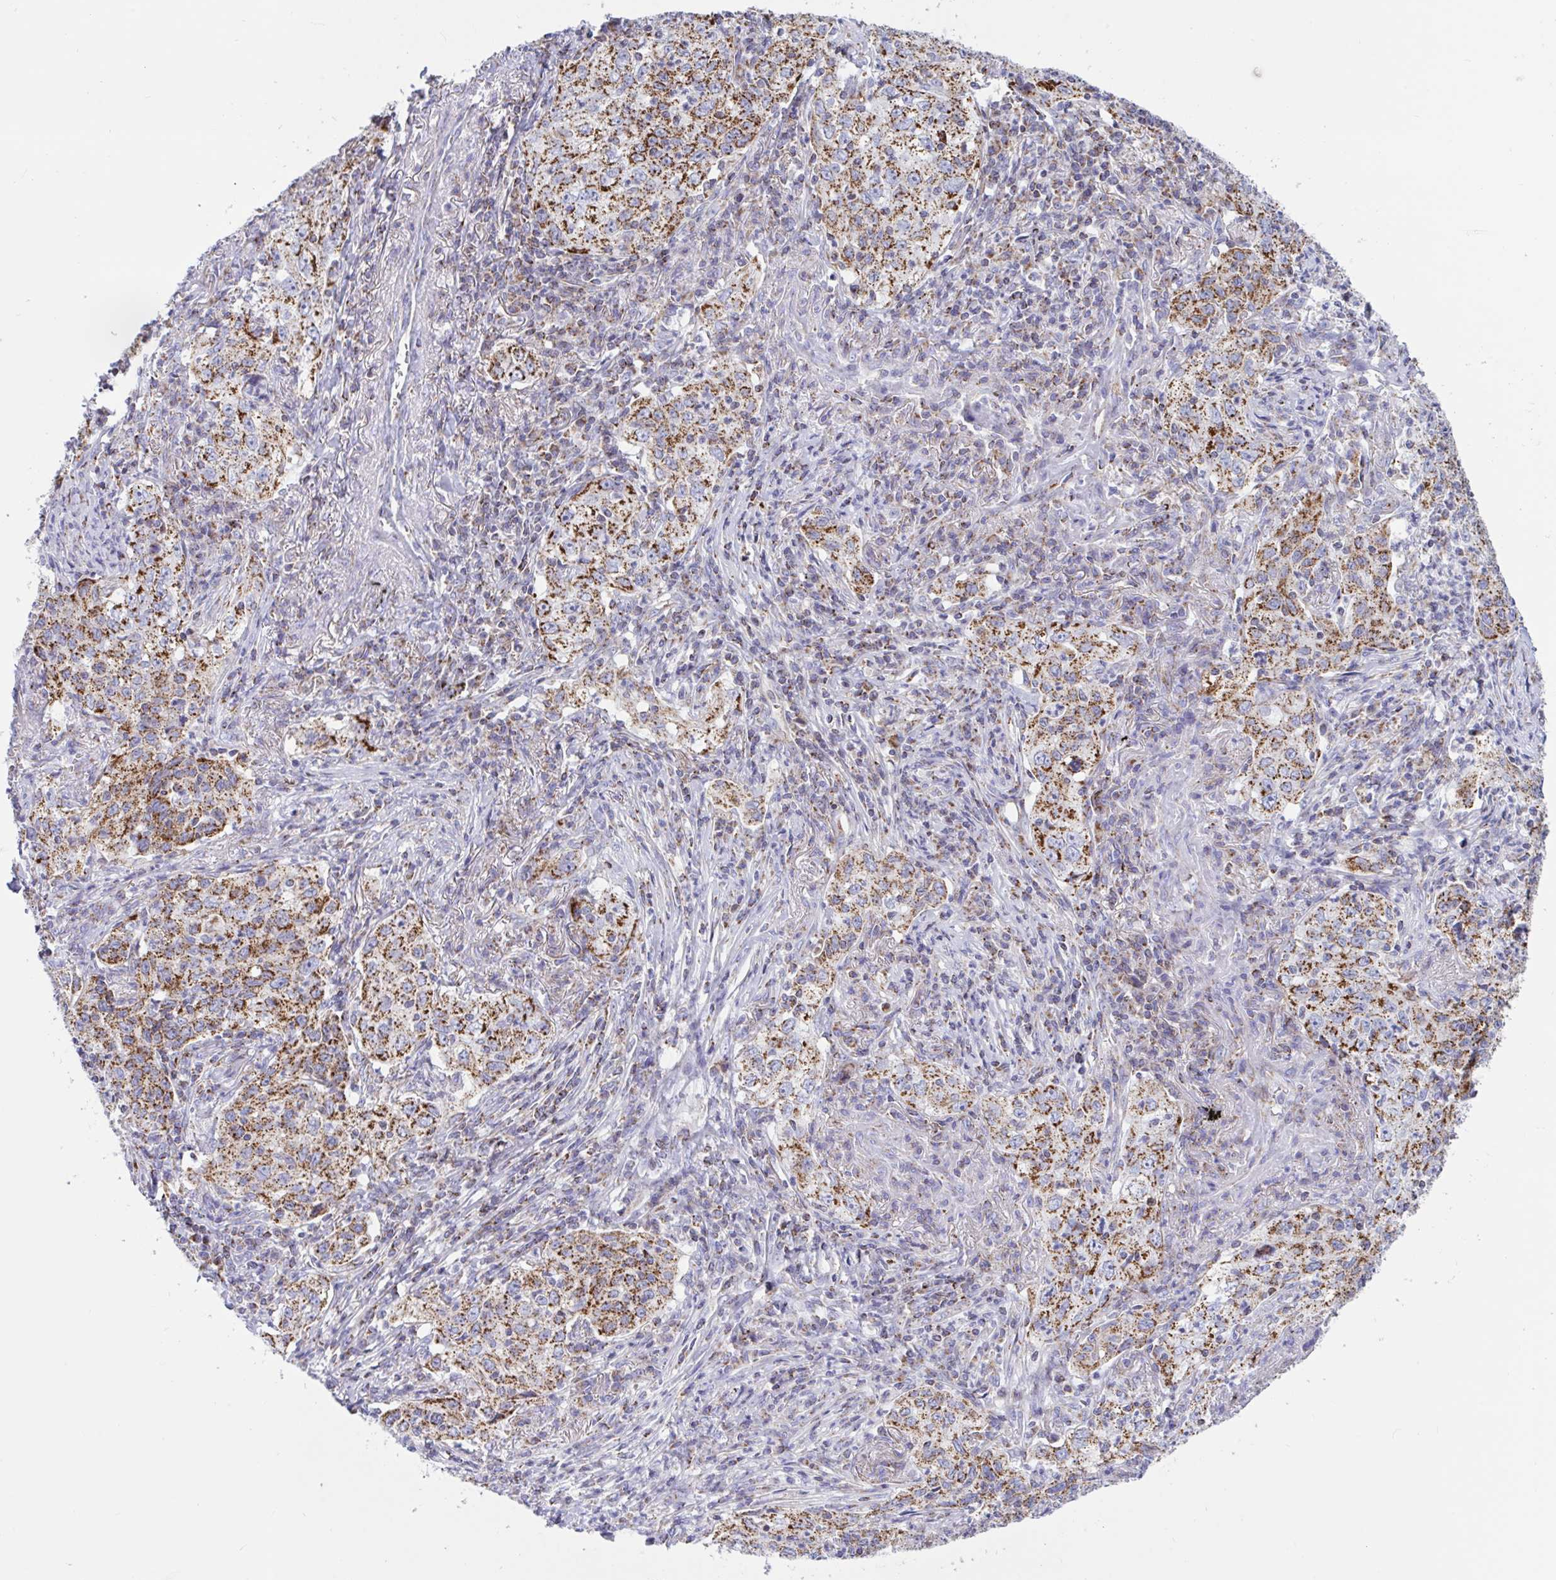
{"staining": {"intensity": "strong", "quantity": ">75%", "location": "cytoplasmic/membranous"}, "tissue": "lung cancer", "cell_type": "Tumor cells", "image_type": "cancer", "snomed": [{"axis": "morphology", "description": "Squamous cell carcinoma, NOS"}, {"axis": "topography", "description": "Lung"}], "caption": "Lung cancer was stained to show a protein in brown. There is high levels of strong cytoplasmic/membranous expression in about >75% of tumor cells. Ihc stains the protein in brown and the nuclei are stained blue.", "gene": "HSPE1", "patient": {"sex": "male", "age": 71}}